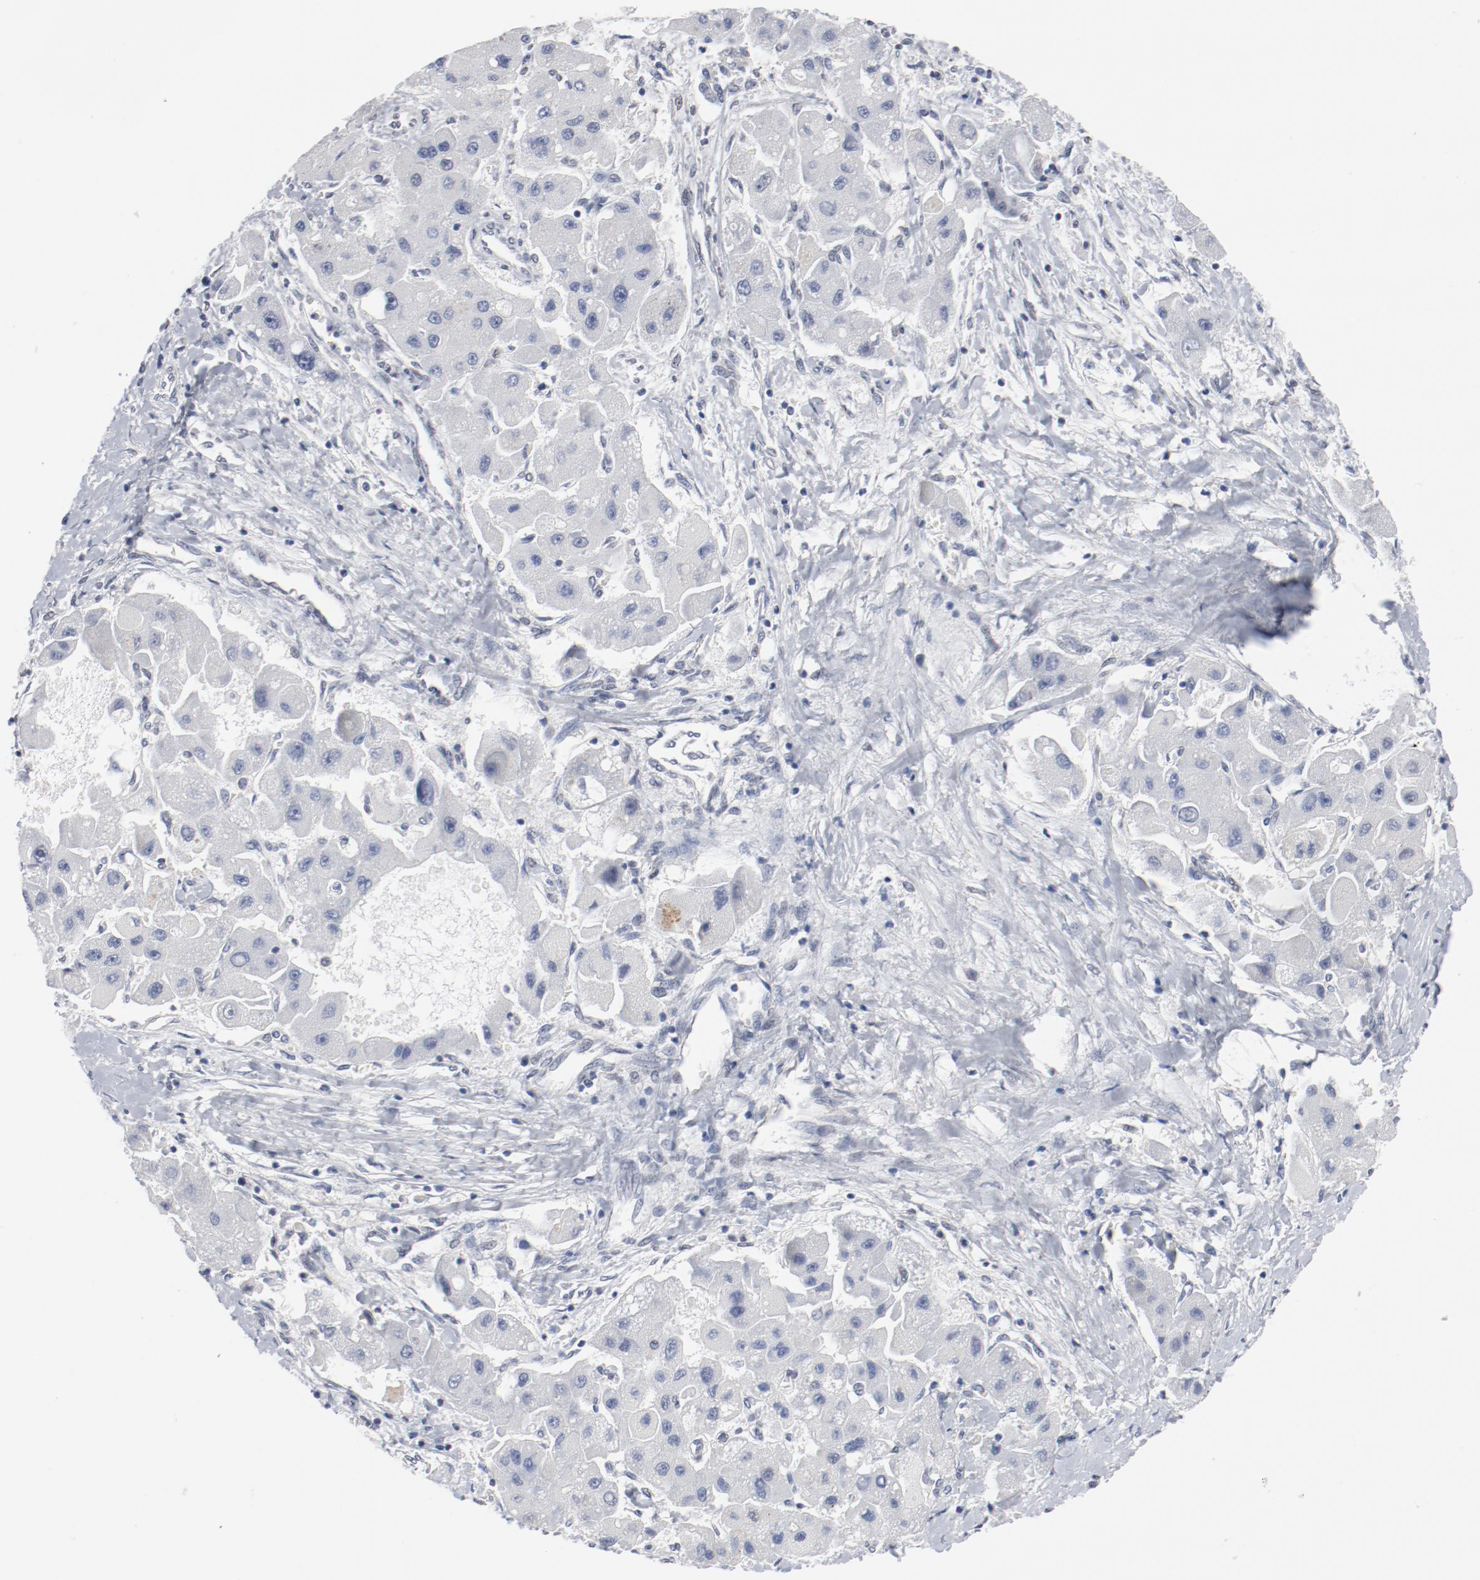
{"staining": {"intensity": "negative", "quantity": "none", "location": "none"}, "tissue": "liver cancer", "cell_type": "Tumor cells", "image_type": "cancer", "snomed": [{"axis": "morphology", "description": "Carcinoma, Hepatocellular, NOS"}, {"axis": "topography", "description": "Liver"}], "caption": "The histopathology image shows no staining of tumor cells in liver cancer (hepatocellular carcinoma).", "gene": "ARNT", "patient": {"sex": "male", "age": 24}}